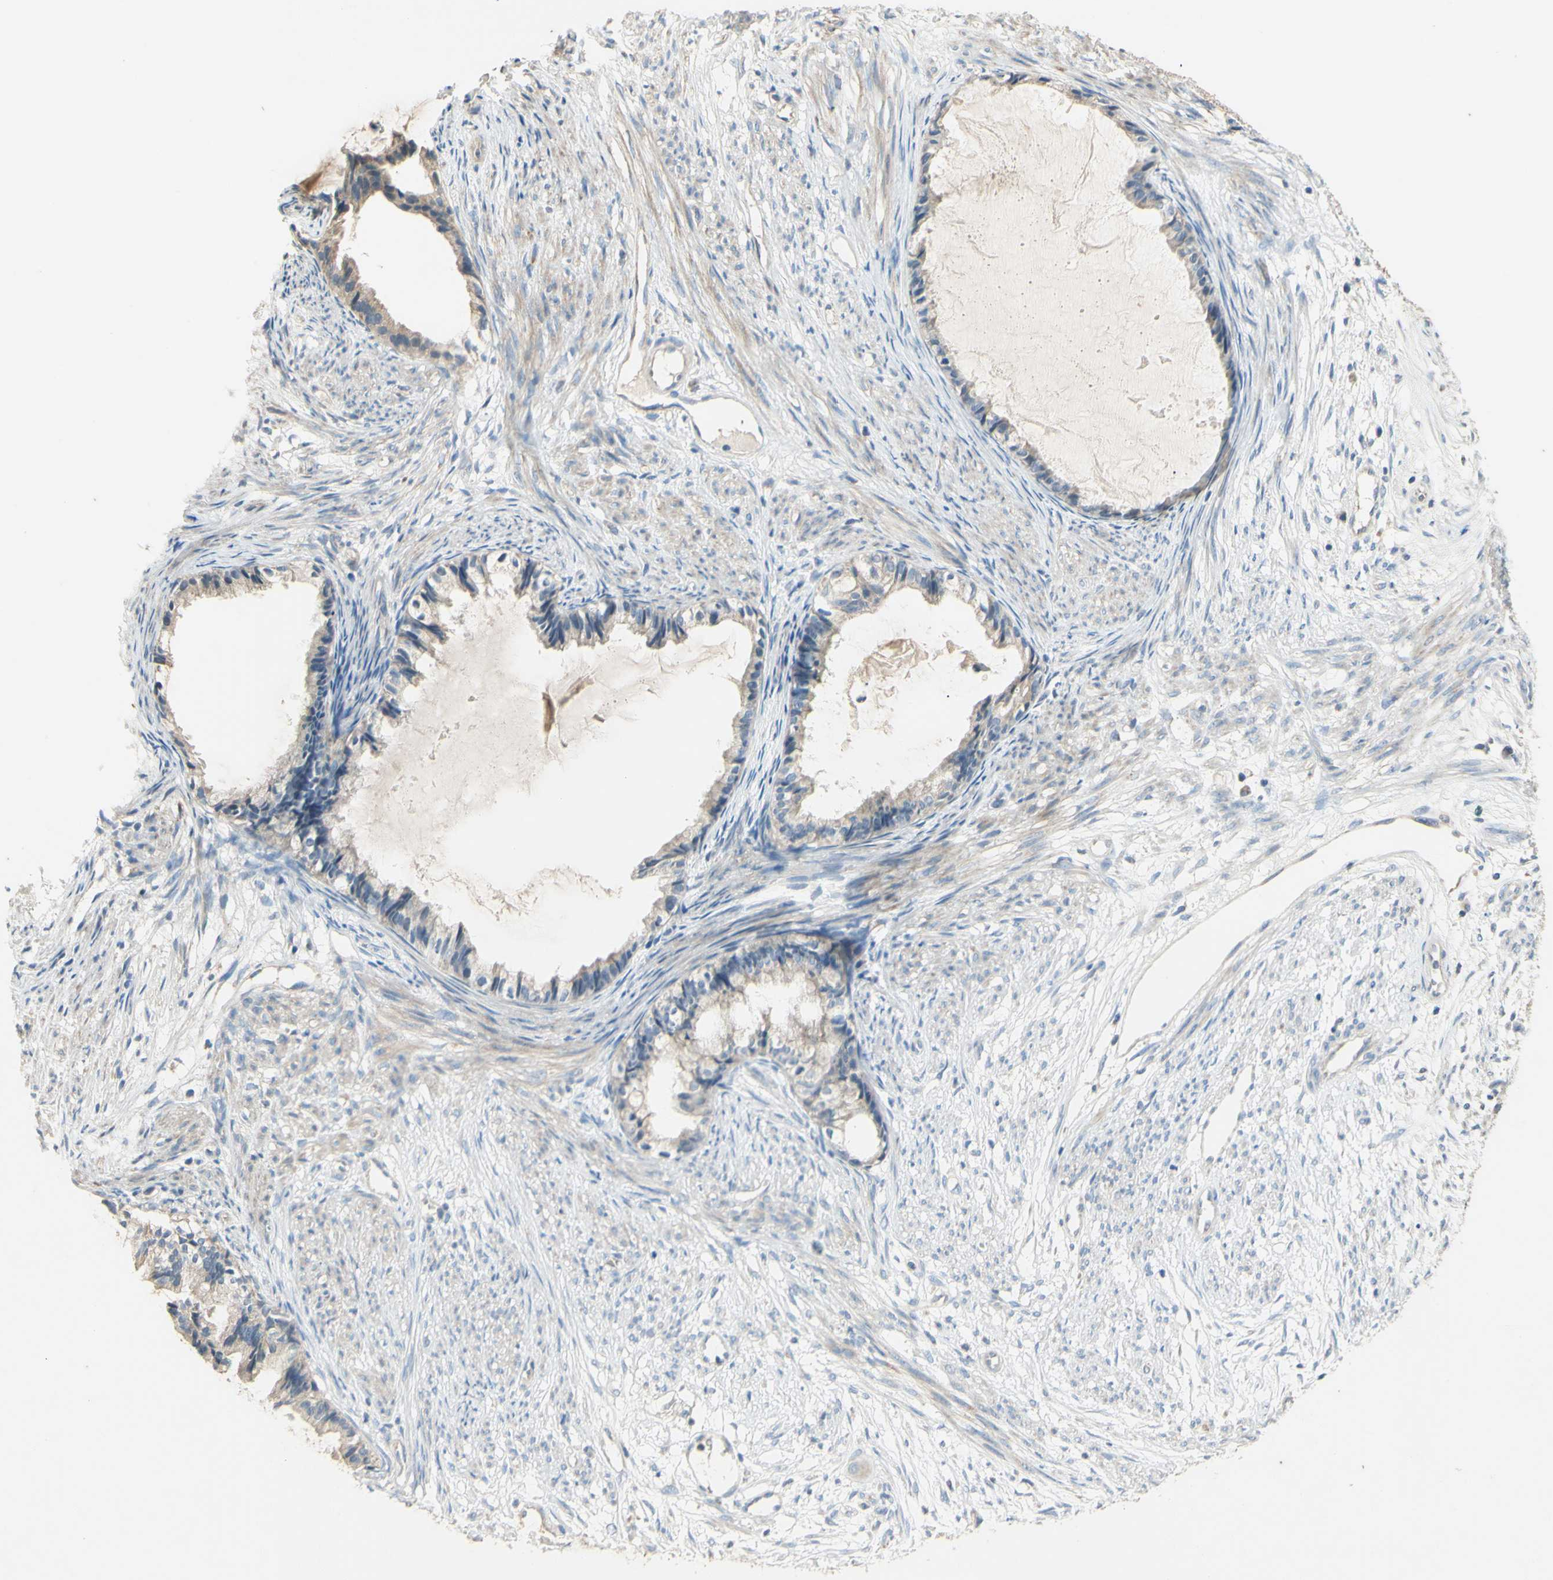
{"staining": {"intensity": "weak", "quantity": "<25%", "location": "cytoplasmic/membranous"}, "tissue": "cervical cancer", "cell_type": "Tumor cells", "image_type": "cancer", "snomed": [{"axis": "morphology", "description": "Normal tissue, NOS"}, {"axis": "morphology", "description": "Adenocarcinoma, NOS"}, {"axis": "topography", "description": "Cervix"}, {"axis": "topography", "description": "Endometrium"}], "caption": "Tumor cells are negative for protein expression in human cervical cancer (adenocarcinoma).", "gene": "PTGIS", "patient": {"sex": "female", "age": 86}}